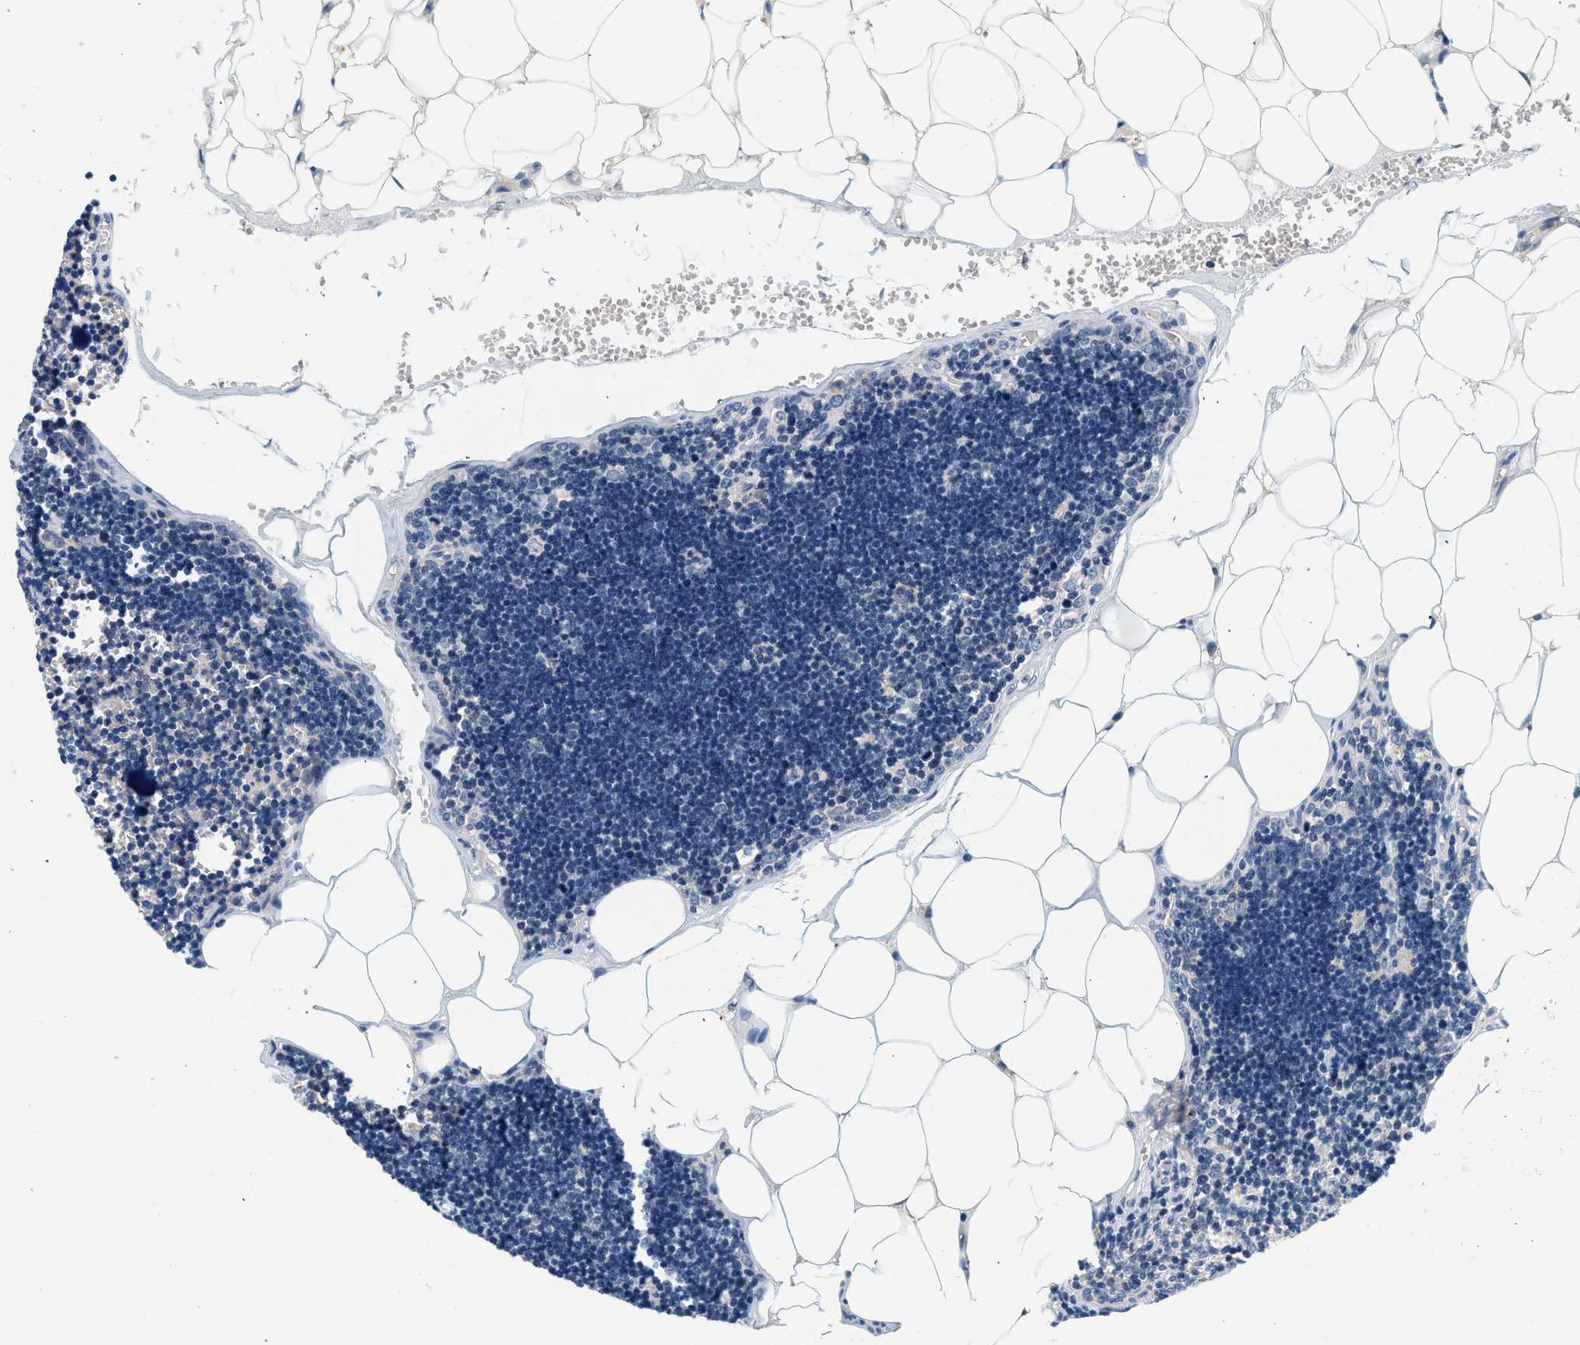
{"staining": {"intensity": "negative", "quantity": "none", "location": "none"}, "tissue": "lymph node", "cell_type": "Germinal center cells", "image_type": "normal", "snomed": [{"axis": "morphology", "description": "Normal tissue, NOS"}, {"axis": "topography", "description": "Lymph node"}], "caption": "Protein analysis of unremarkable lymph node demonstrates no significant expression in germinal center cells.", "gene": "SLC35E1", "patient": {"sex": "male", "age": 33}}